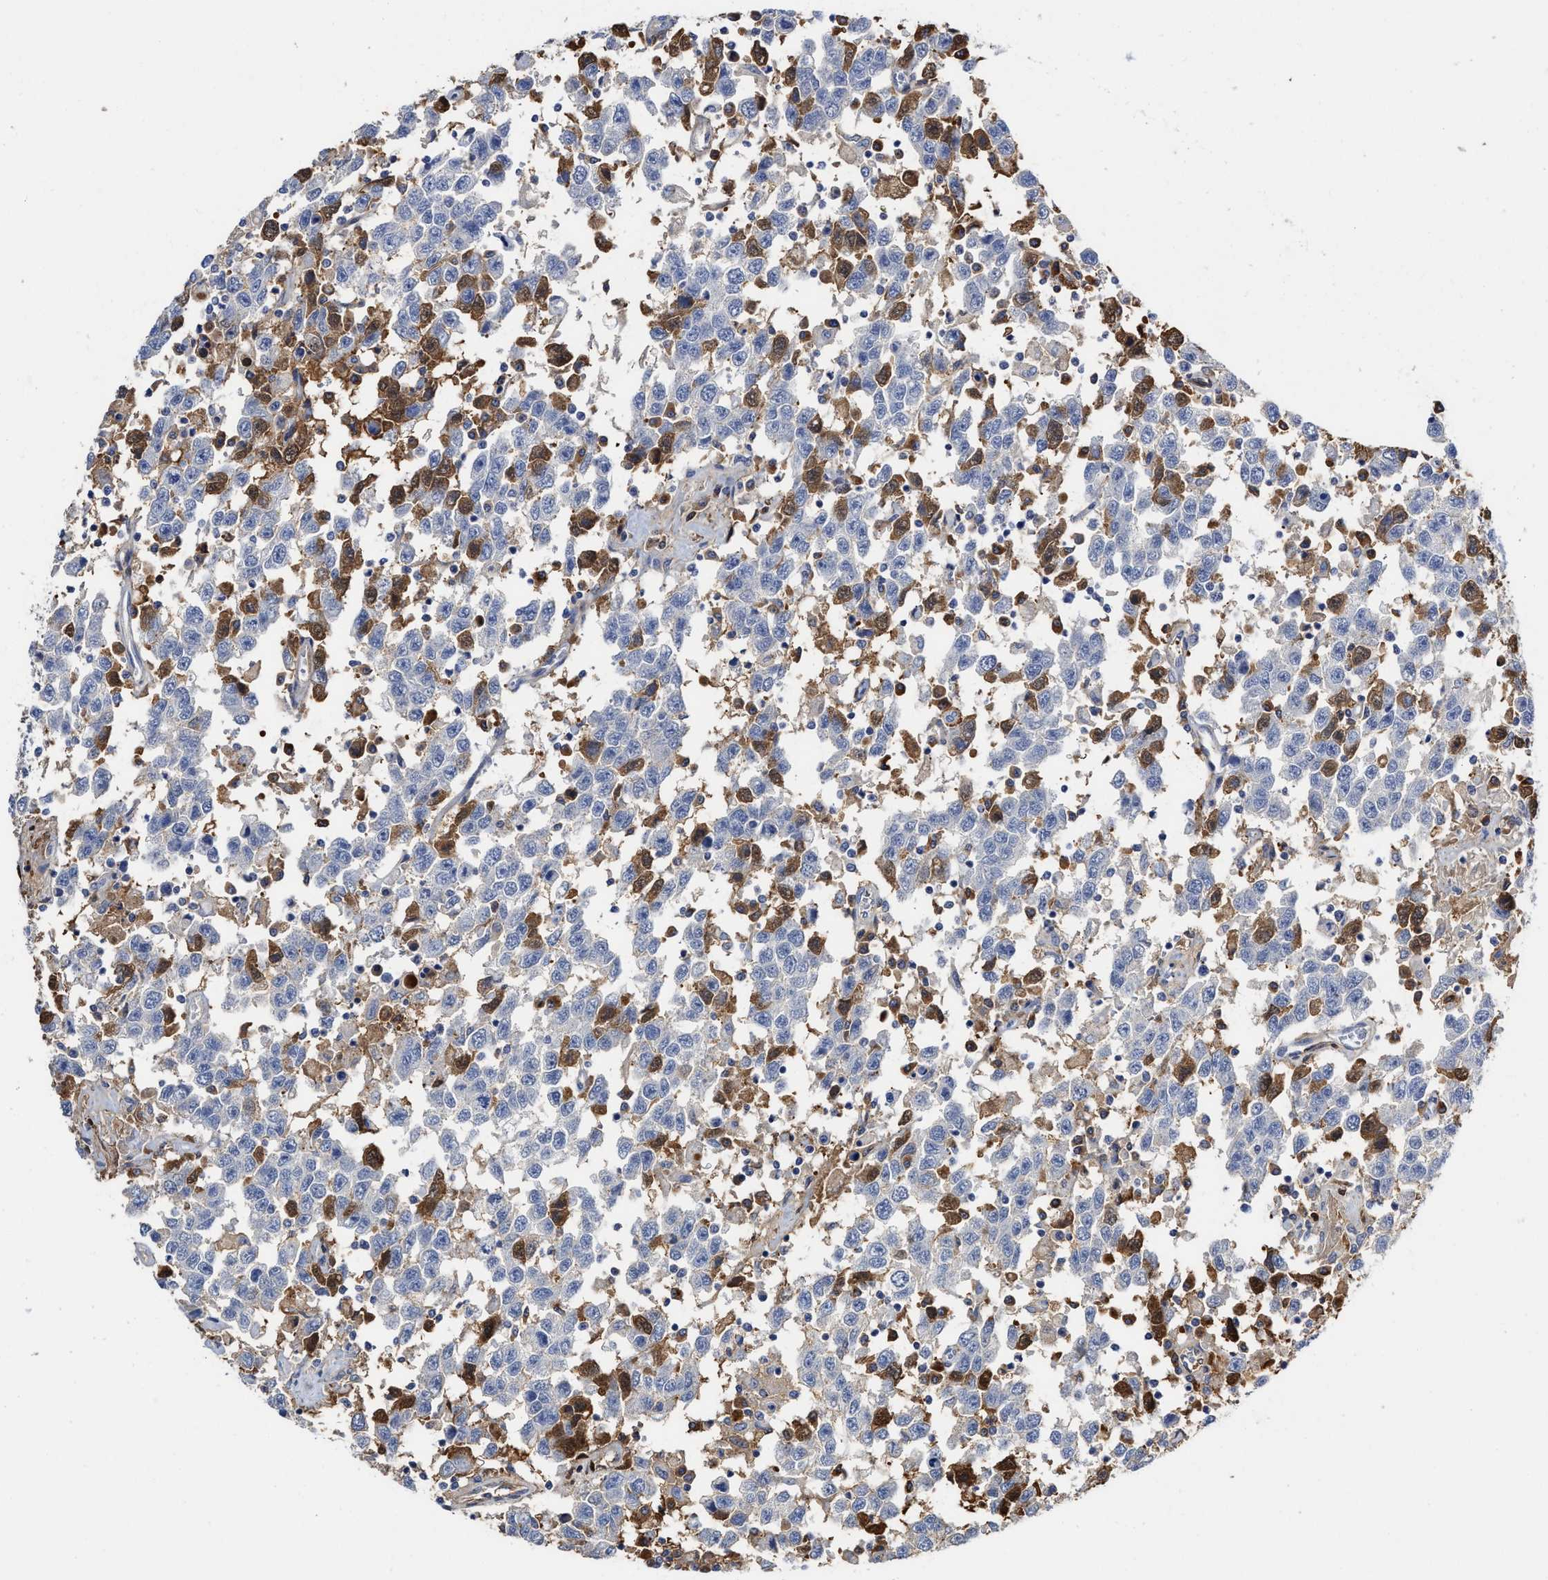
{"staining": {"intensity": "negative", "quantity": "none", "location": "none"}, "tissue": "testis cancer", "cell_type": "Tumor cells", "image_type": "cancer", "snomed": [{"axis": "morphology", "description": "Seminoma, NOS"}, {"axis": "topography", "description": "Testis"}], "caption": "A photomicrograph of human testis seminoma is negative for staining in tumor cells.", "gene": "C2", "patient": {"sex": "male", "age": 41}}